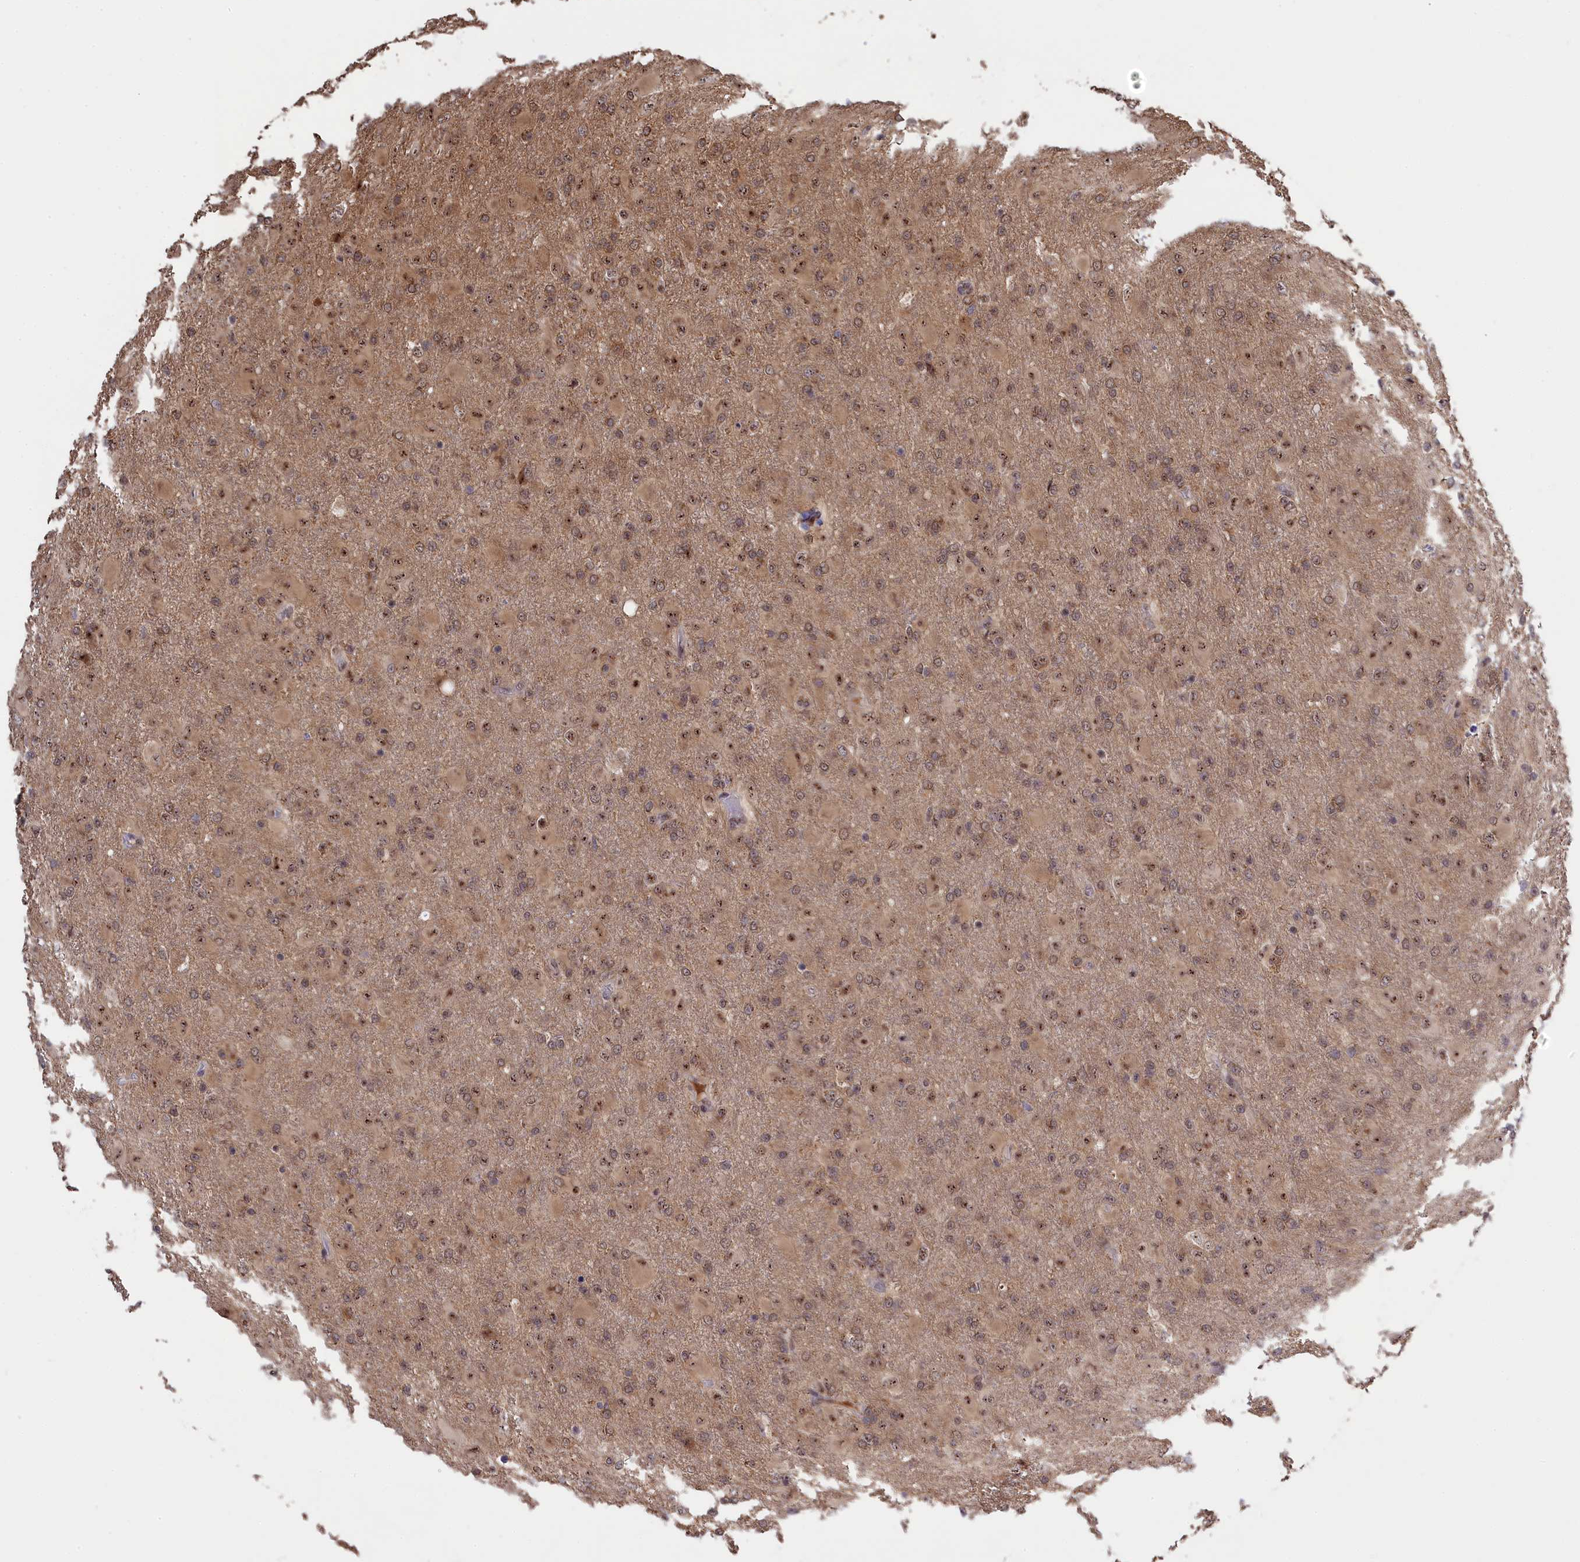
{"staining": {"intensity": "moderate", "quantity": ">75%", "location": "cytoplasmic/membranous,nuclear"}, "tissue": "glioma", "cell_type": "Tumor cells", "image_type": "cancer", "snomed": [{"axis": "morphology", "description": "Glioma, malignant, Low grade"}, {"axis": "topography", "description": "Brain"}], "caption": "This image reveals immunohistochemistry (IHC) staining of human malignant low-grade glioma, with medium moderate cytoplasmic/membranous and nuclear expression in about >75% of tumor cells.", "gene": "TAB1", "patient": {"sex": "male", "age": 65}}